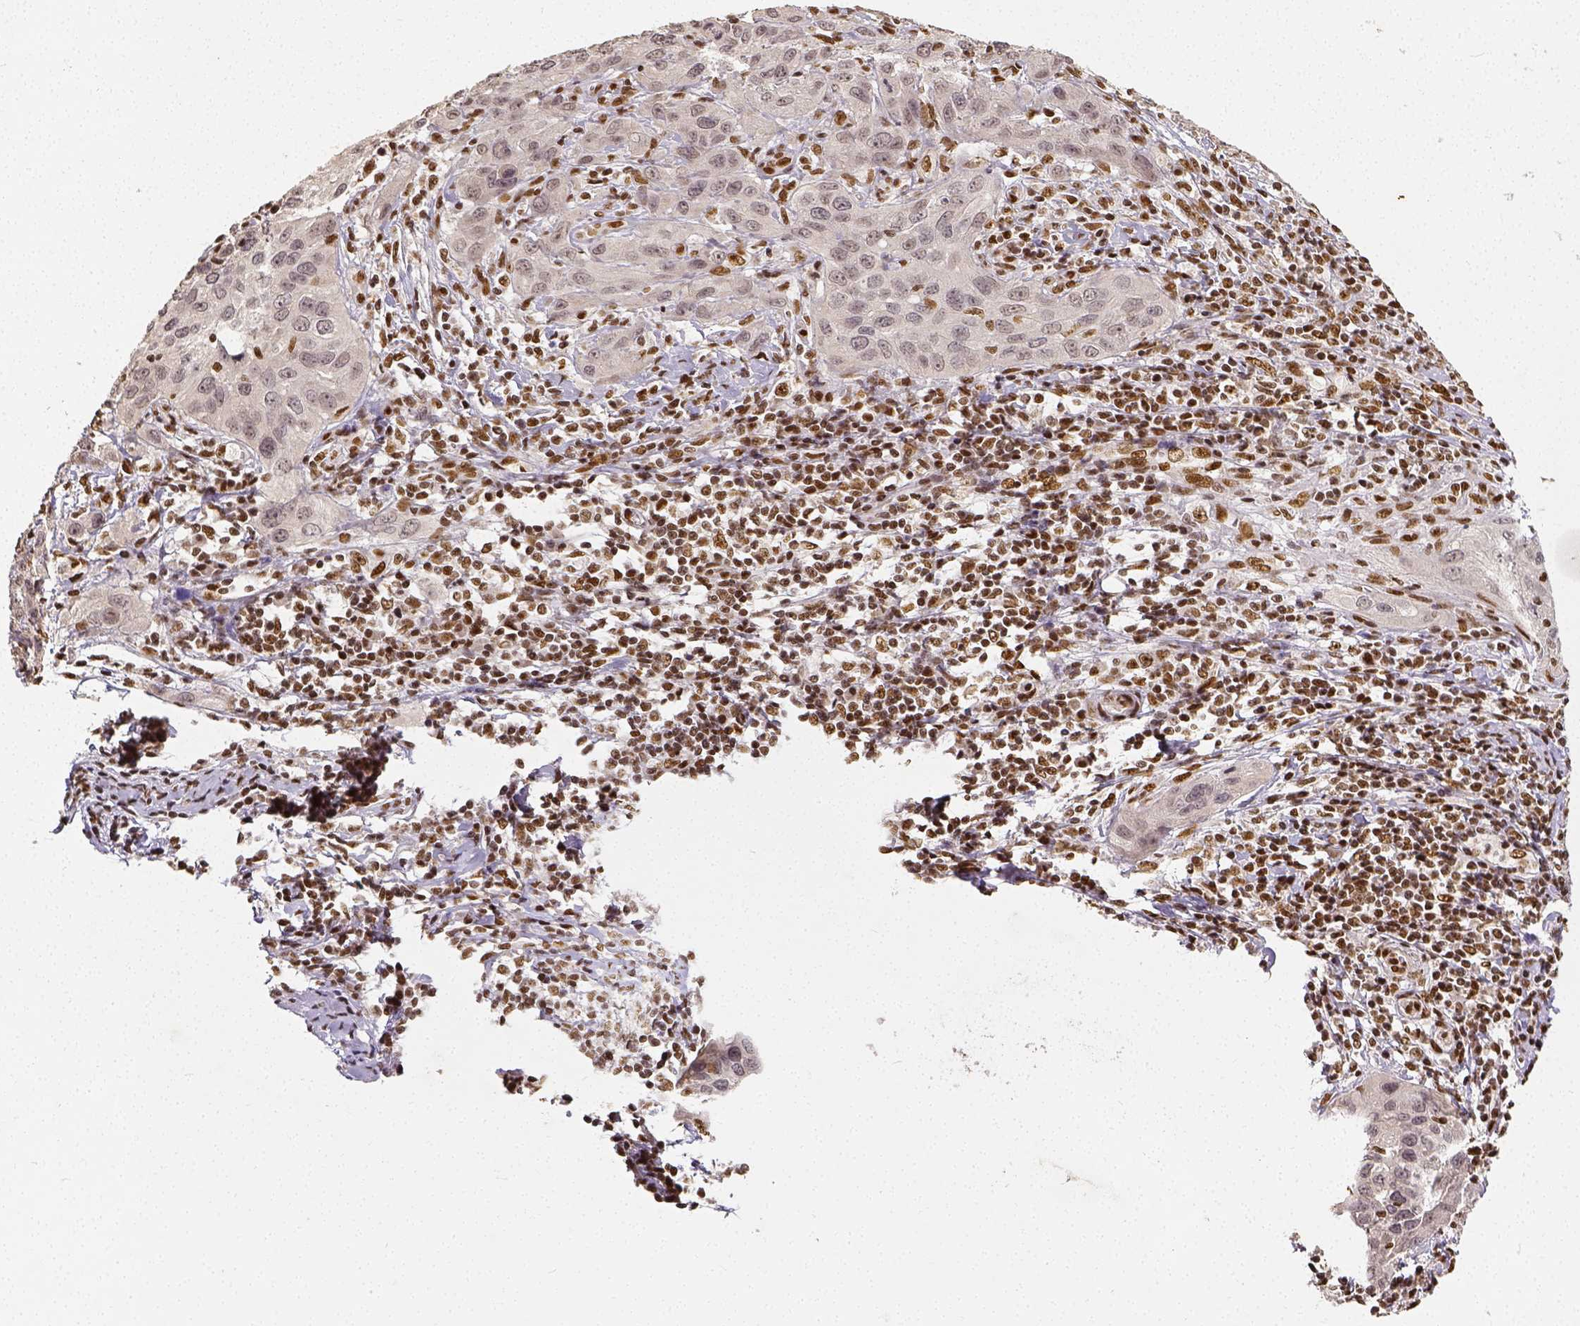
{"staining": {"intensity": "negative", "quantity": "none", "location": "none"}, "tissue": "cervical cancer", "cell_type": "Tumor cells", "image_type": "cancer", "snomed": [{"axis": "morphology", "description": "Normal tissue, NOS"}, {"axis": "morphology", "description": "Squamous cell carcinoma, NOS"}, {"axis": "topography", "description": "Cervix"}], "caption": "High power microscopy micrograph of an immunohistochemistry micrograph of cervical cancer, revealing no significant positivity in tumor cells.", "gene": "ATRX", "patient": {"sex": "female", "age": 51}}